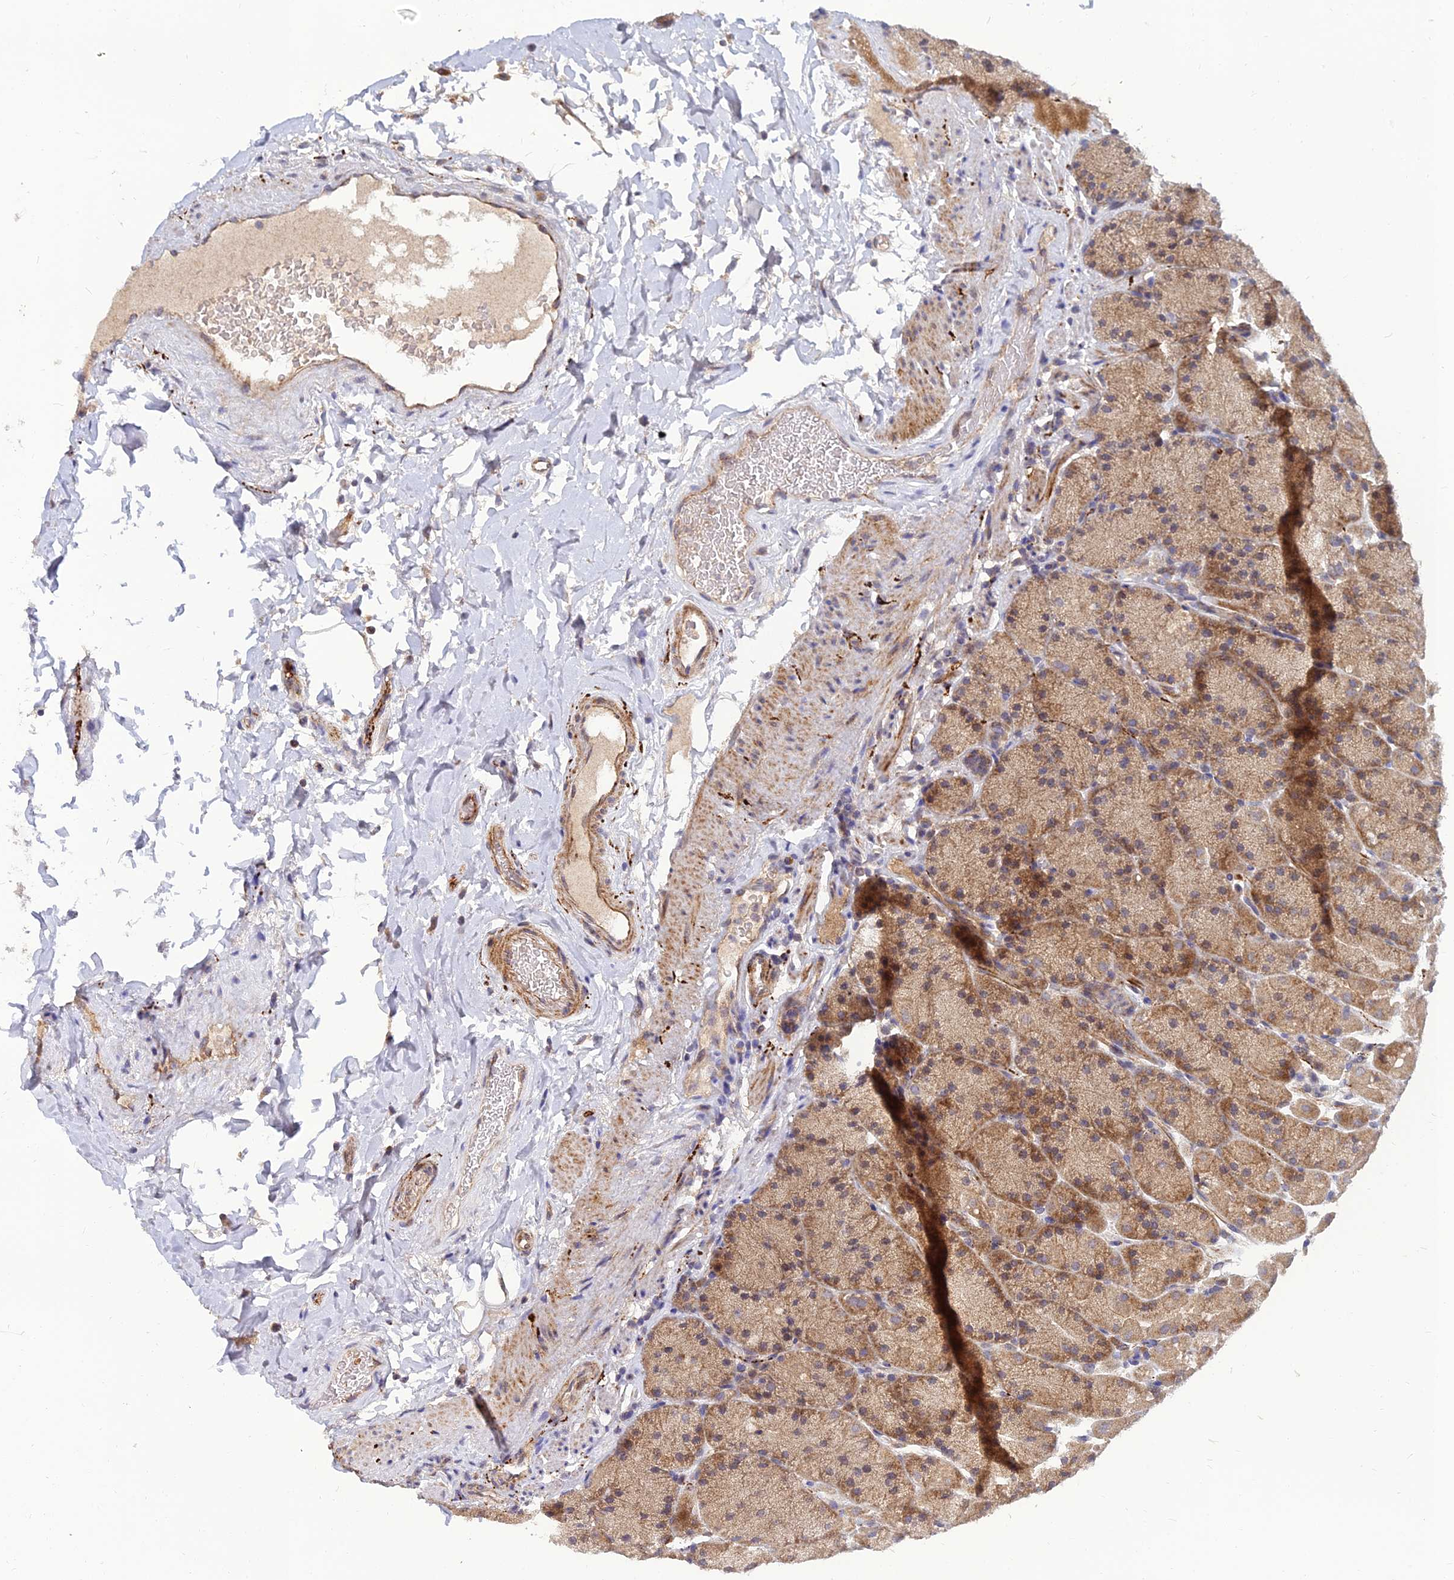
{"staining": {"intensity": "moderate", "quantity": ">75%", "location": "cytoplasmic/membranous"}, "tissue": "stomach", "cell_type": "Glandular cells", "image_type": "normal", "snomed": [{"axis": "morphology", "description": "Normal tissue, NOS"}, {"axis": "topography", "description": "Stomach, upper"}, {"axis": "topography", "description": "Stomach, lower"}], "caption": "Protein expression analysis of unremarkable human stomach reveals moderate cytoplasmic/membranous positivity in about >75% of glandular cells.", "gene": "NPY", "patient": {"sex": "male", "age": 67}}